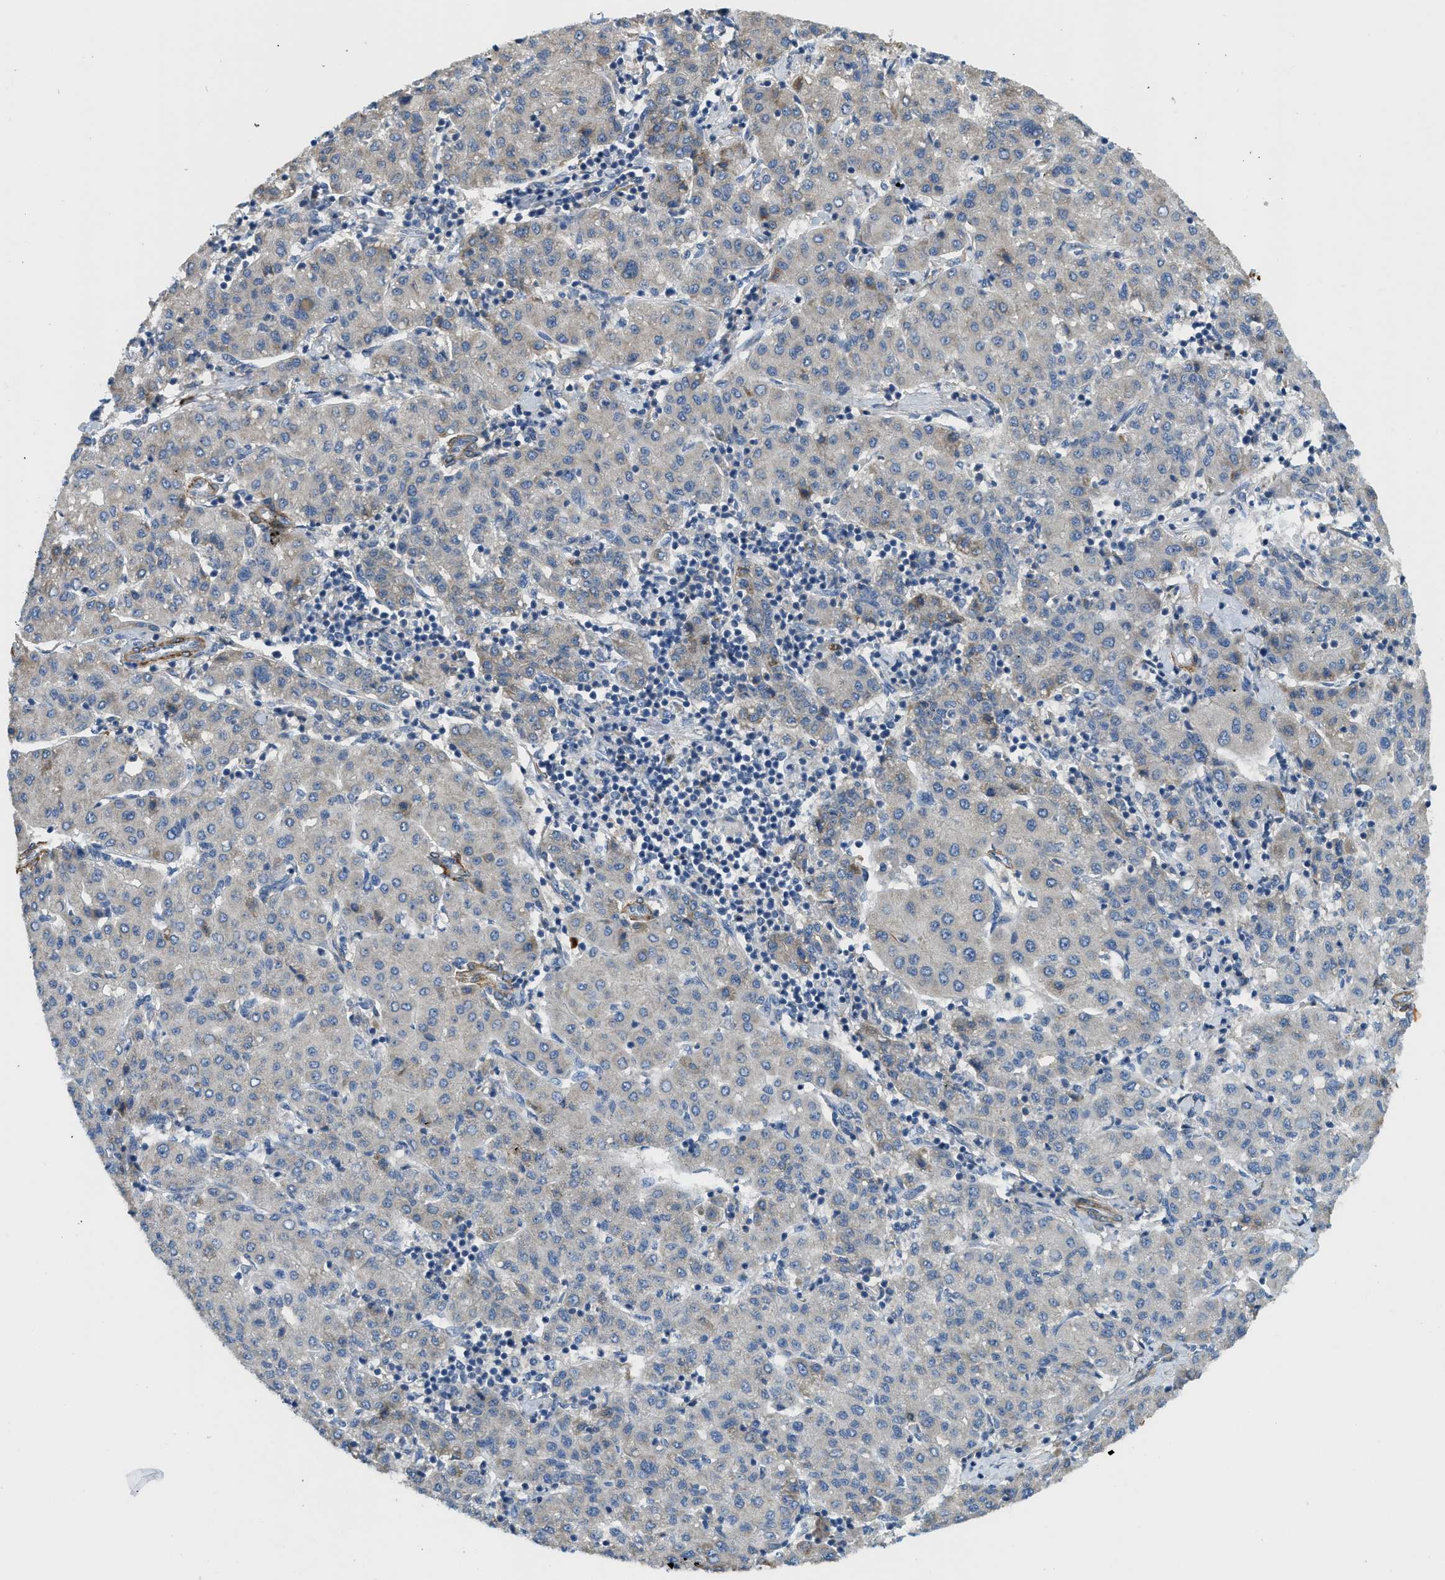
{"staining": {"intensity": "moderate", "quantity": "<25%", "location": "cytoplasmic/membranous"}, "tissue": "liver cancer", "cell_type": "Tumor cells", "image_type": "cancer", "snomed": [{"axis": "morphology", "description": "Carcinoma, Hepatocellular, NOS"}, {"axis": "topography", "description": "Liver"}], "caption": "A low amount of moderate cytoplasmic/membranous positivity is seen in approximately <25% of tumor cells in hepatocellular carcinoma (liver) tissue. (Brightfield microscopy of DAB IHC at high magnification).", "gene": "BMPR1A", "patient": {"sex": "male", "age": 65}}